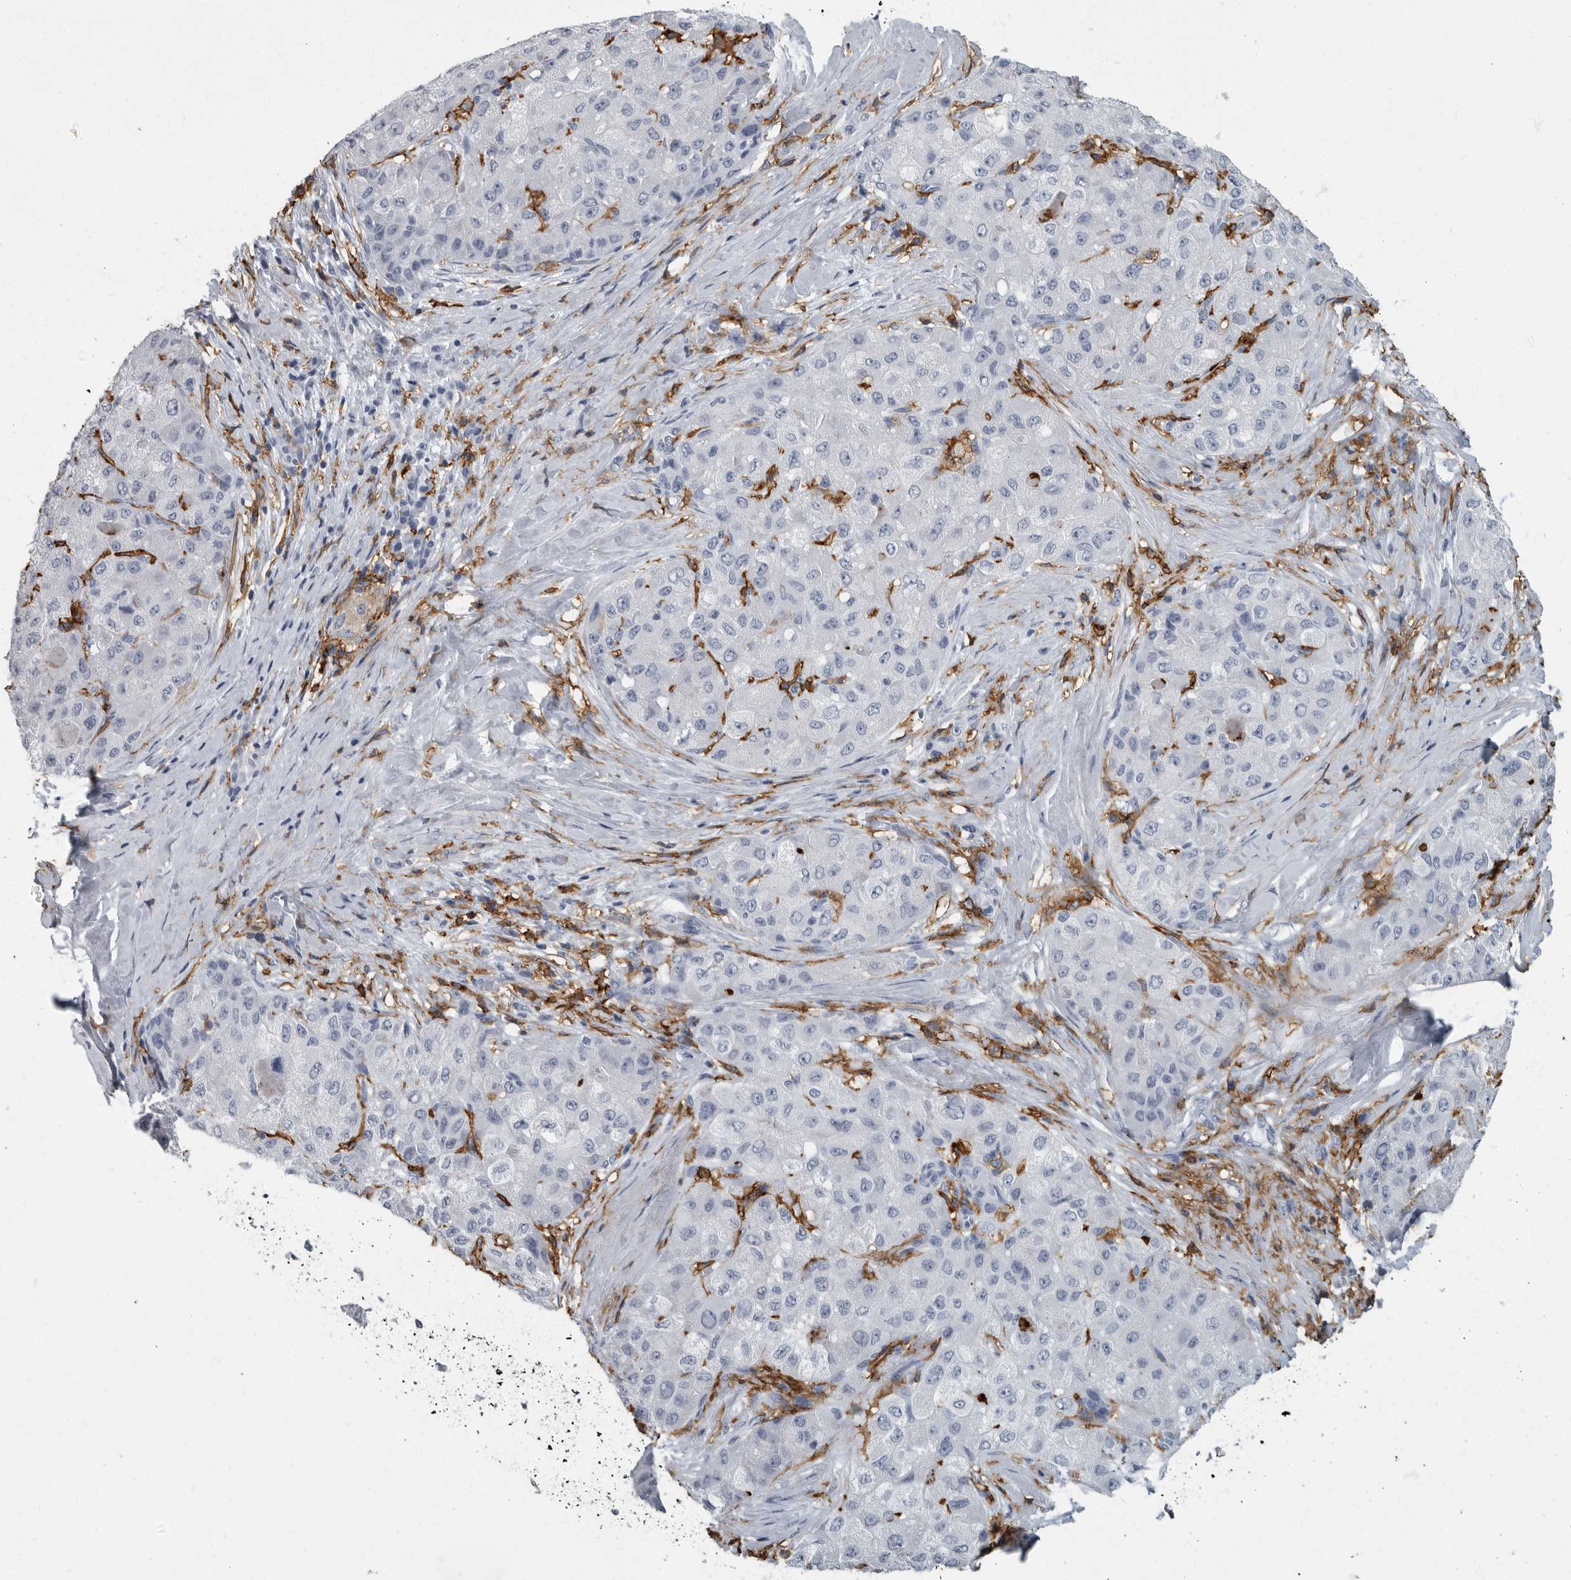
{"staining": {"intensity": "negative", "quantity": "none", "location": "none"}, "tissue": "liver cancer", "cell_type": "Tumor cells", "image_type": "cancer", "snomed": [{"axis": "morphology", "description": "Carcinoma, Hepatocellular, NOS"}, {"axis": "topography", "description": "Liver"}], "caption": "Tumor cells show no significant protein positivity in hepatocellular carcinoma (liver).", "gene": "FCER1G", "patient": {"sex": "male", "age": 80}}